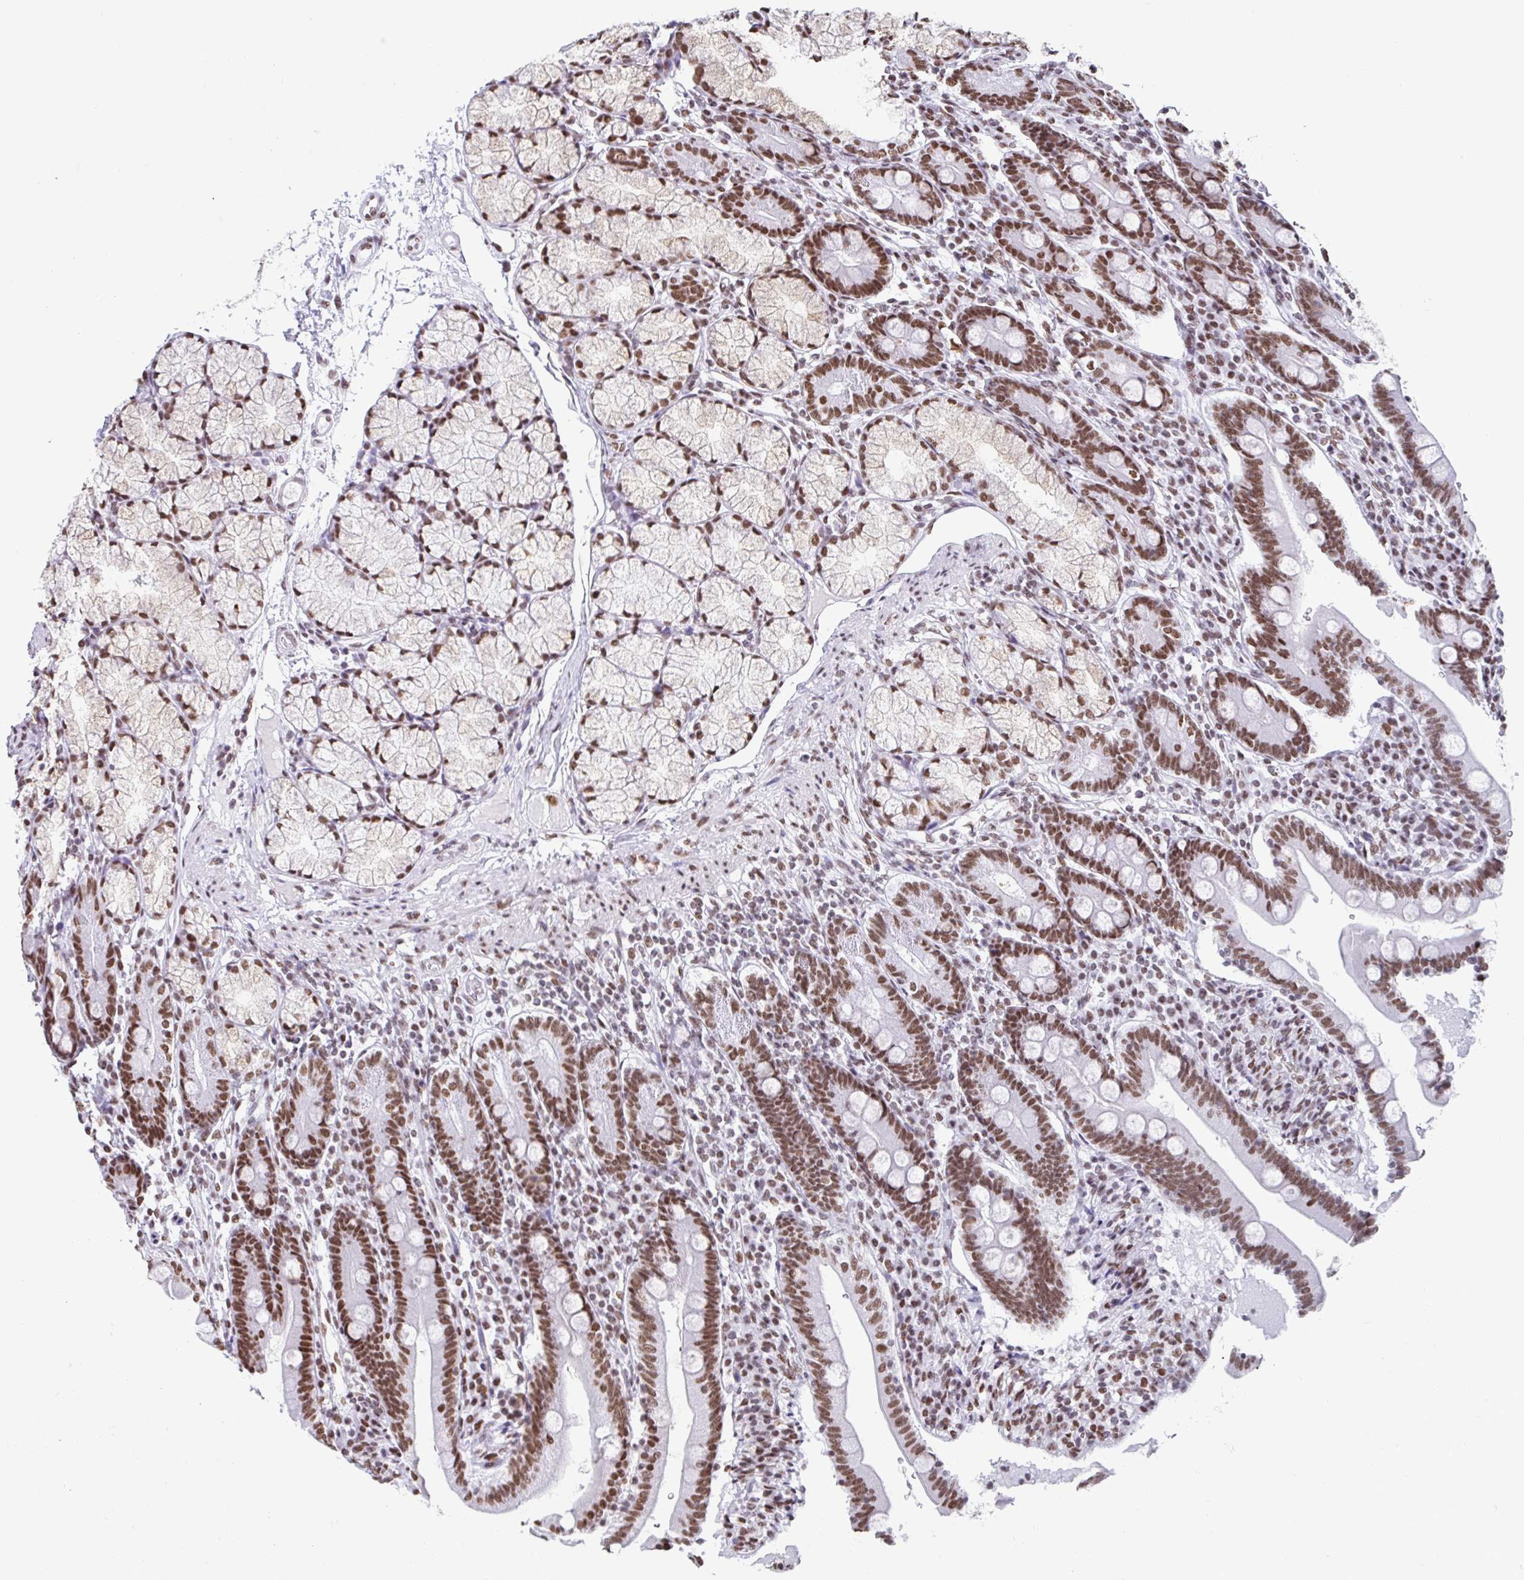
{"staining": {"intensity": "strong", "quantity": ">75%", "location": "nuclear"}, "tissue": "duodenum", "cell_type": "Glandular cells", "image_type": "normal", "snomed": [{"axis": "morphology", "description": "Normal tissue, NOS"}, {"axis": "topography", "description": "Duodenum"}], "caption": "Immunohistochemical staining of unremarkable human duodenum displays >75% levels of strong nuclear protein staining in about >75% of glandular cells.", "gene": "KHDRBS1", "patient": {"sex": "female", "age": 67}}